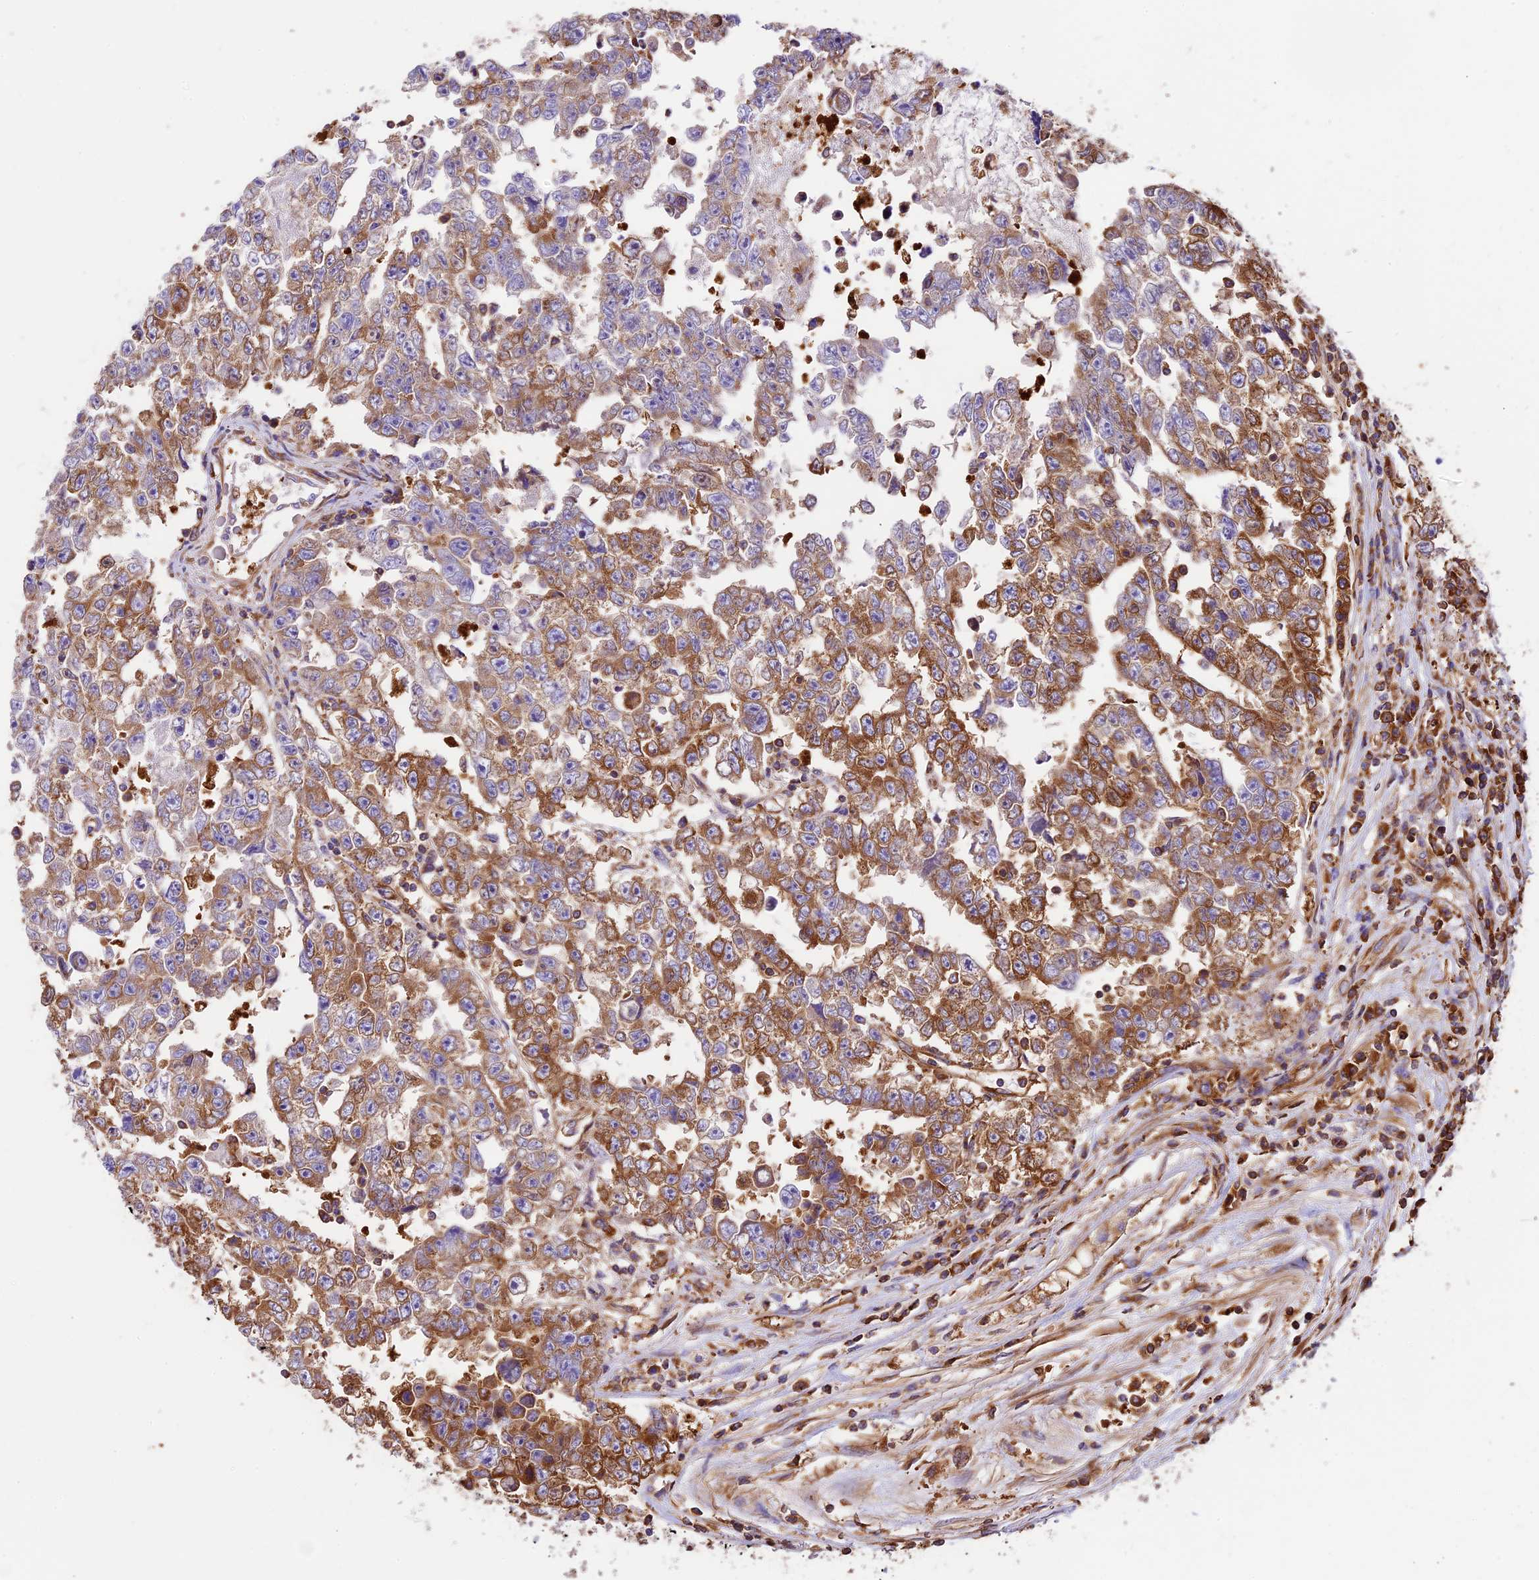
{"staining": {"intensity": "moderate", "quantity": "25%-75%", "location": "cytoplasmic/membranous"}, "tissue": "testis cancer", "cell_type": "Tumor cells", "image_type": "cancer", "snomed": [{"axis": "morphology", "description": "Carcinoma, Embryonal, NOS"}, {"axis": "topography", "description": "Testis"}], "caption": "Brown immunohistochemical staining in testis cancer (embryonal carcinoma) exhibits moderate cytoplasmic/membranous staining in approximately 25%-75% of tumor cells.", "gene": "KARS1", "patient": {"sex": "male", "age": 25}}